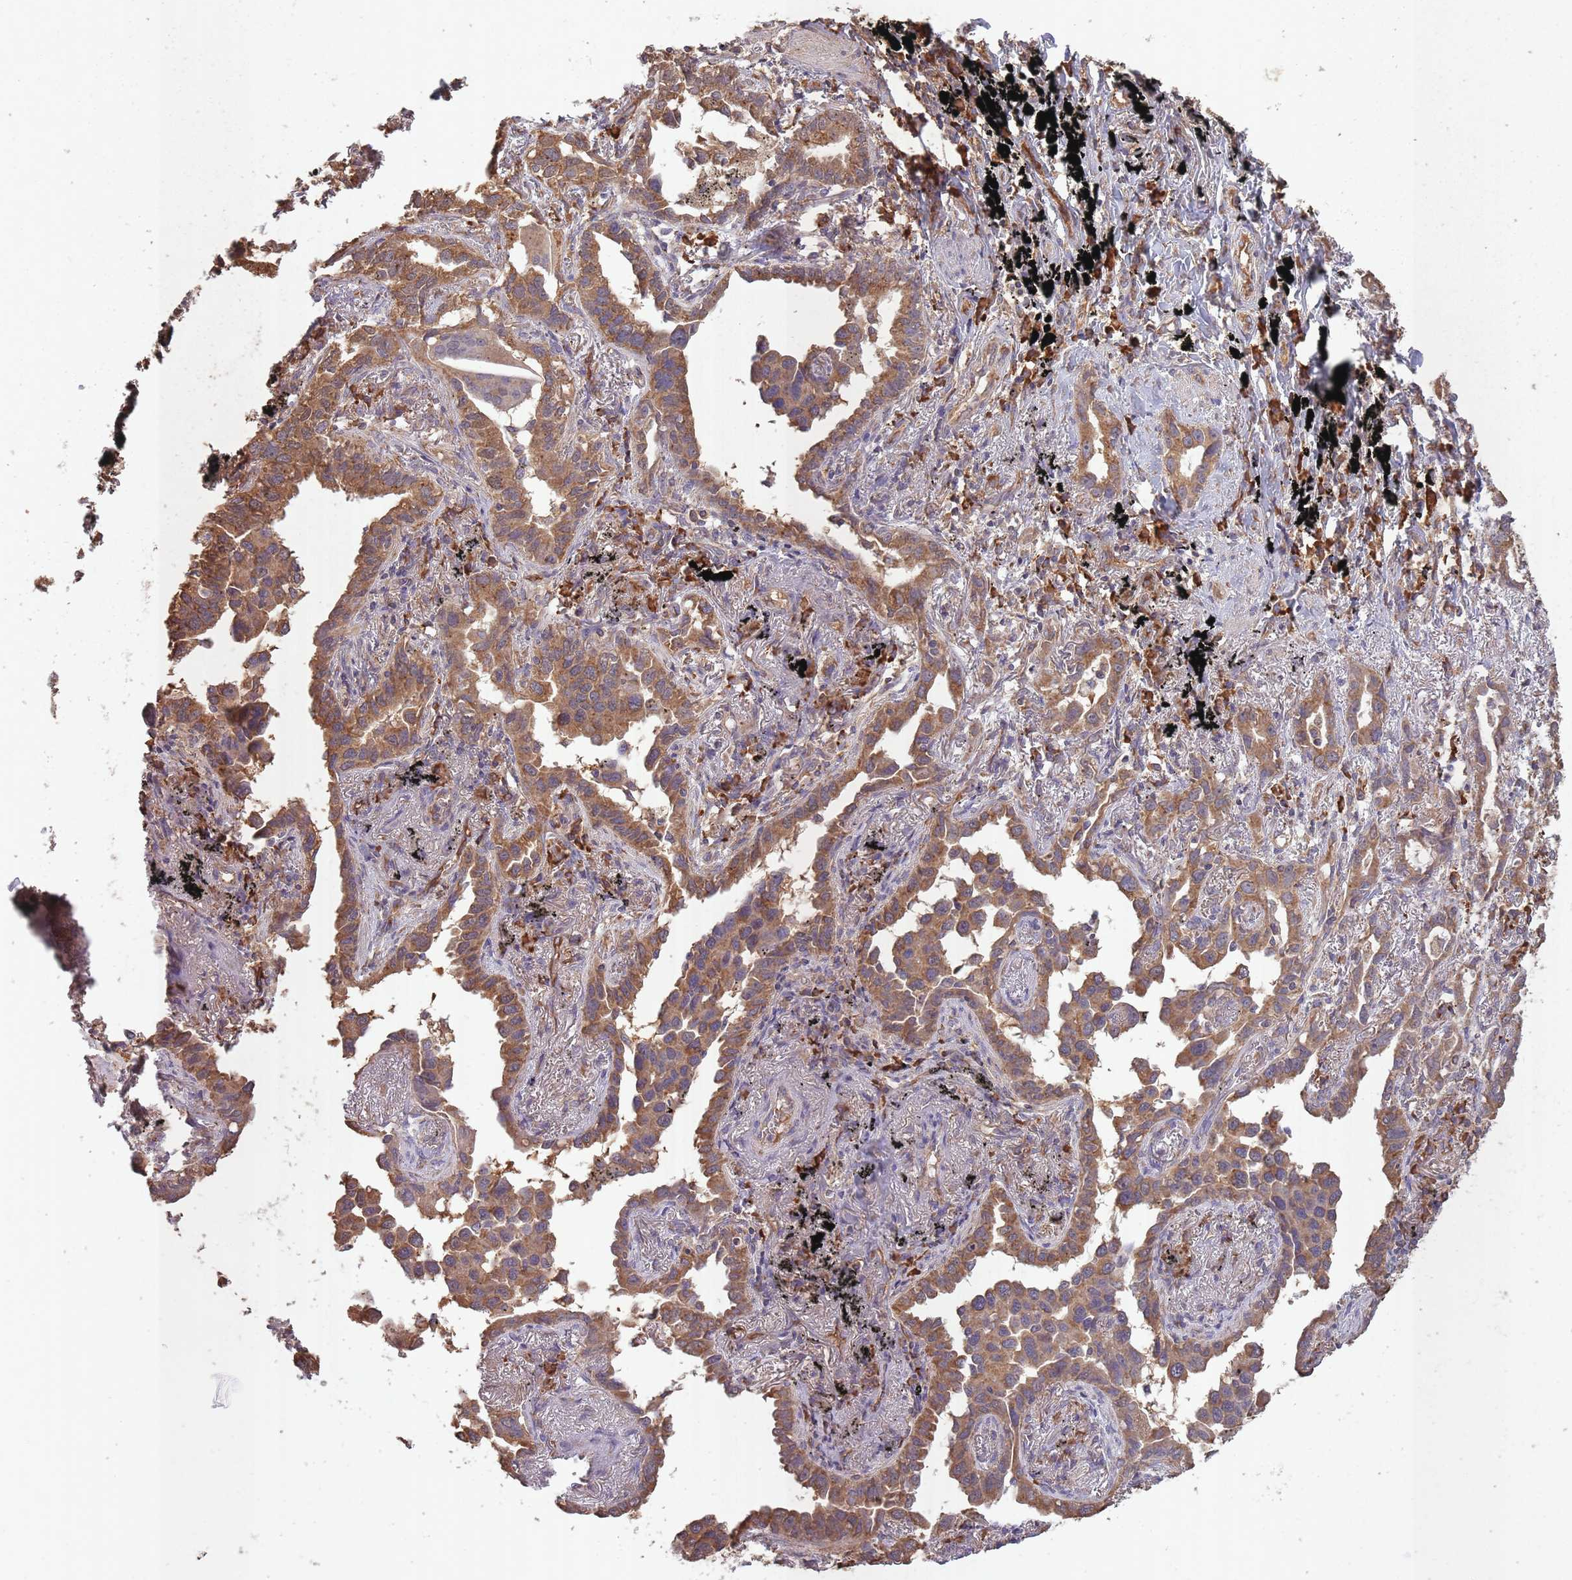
{"staining": {"intensity": "moderate", "quantity": ">75%", "location": "cytoplasmic/membranous"}, "tissue": "lung cancer", "cell_type": "Tumor cells", "image_type": "cancer", "snomed": [{"axis": "morphology", "description": "Adenocarcinoma, NOS"}, {"axis": "topography", "description": "Lung"}], "caption": "Moderate cytoplasmic/membranous protein expression is identified in approximately >75% of tumor cells in adenocarcinoma (lung). (Stains: DAB in brown, nuclei in blue, Microscopy: brightfield microscopy at high magnification).", "gene": "SANBR", "patient": {"sex": "male", "age": 67}}